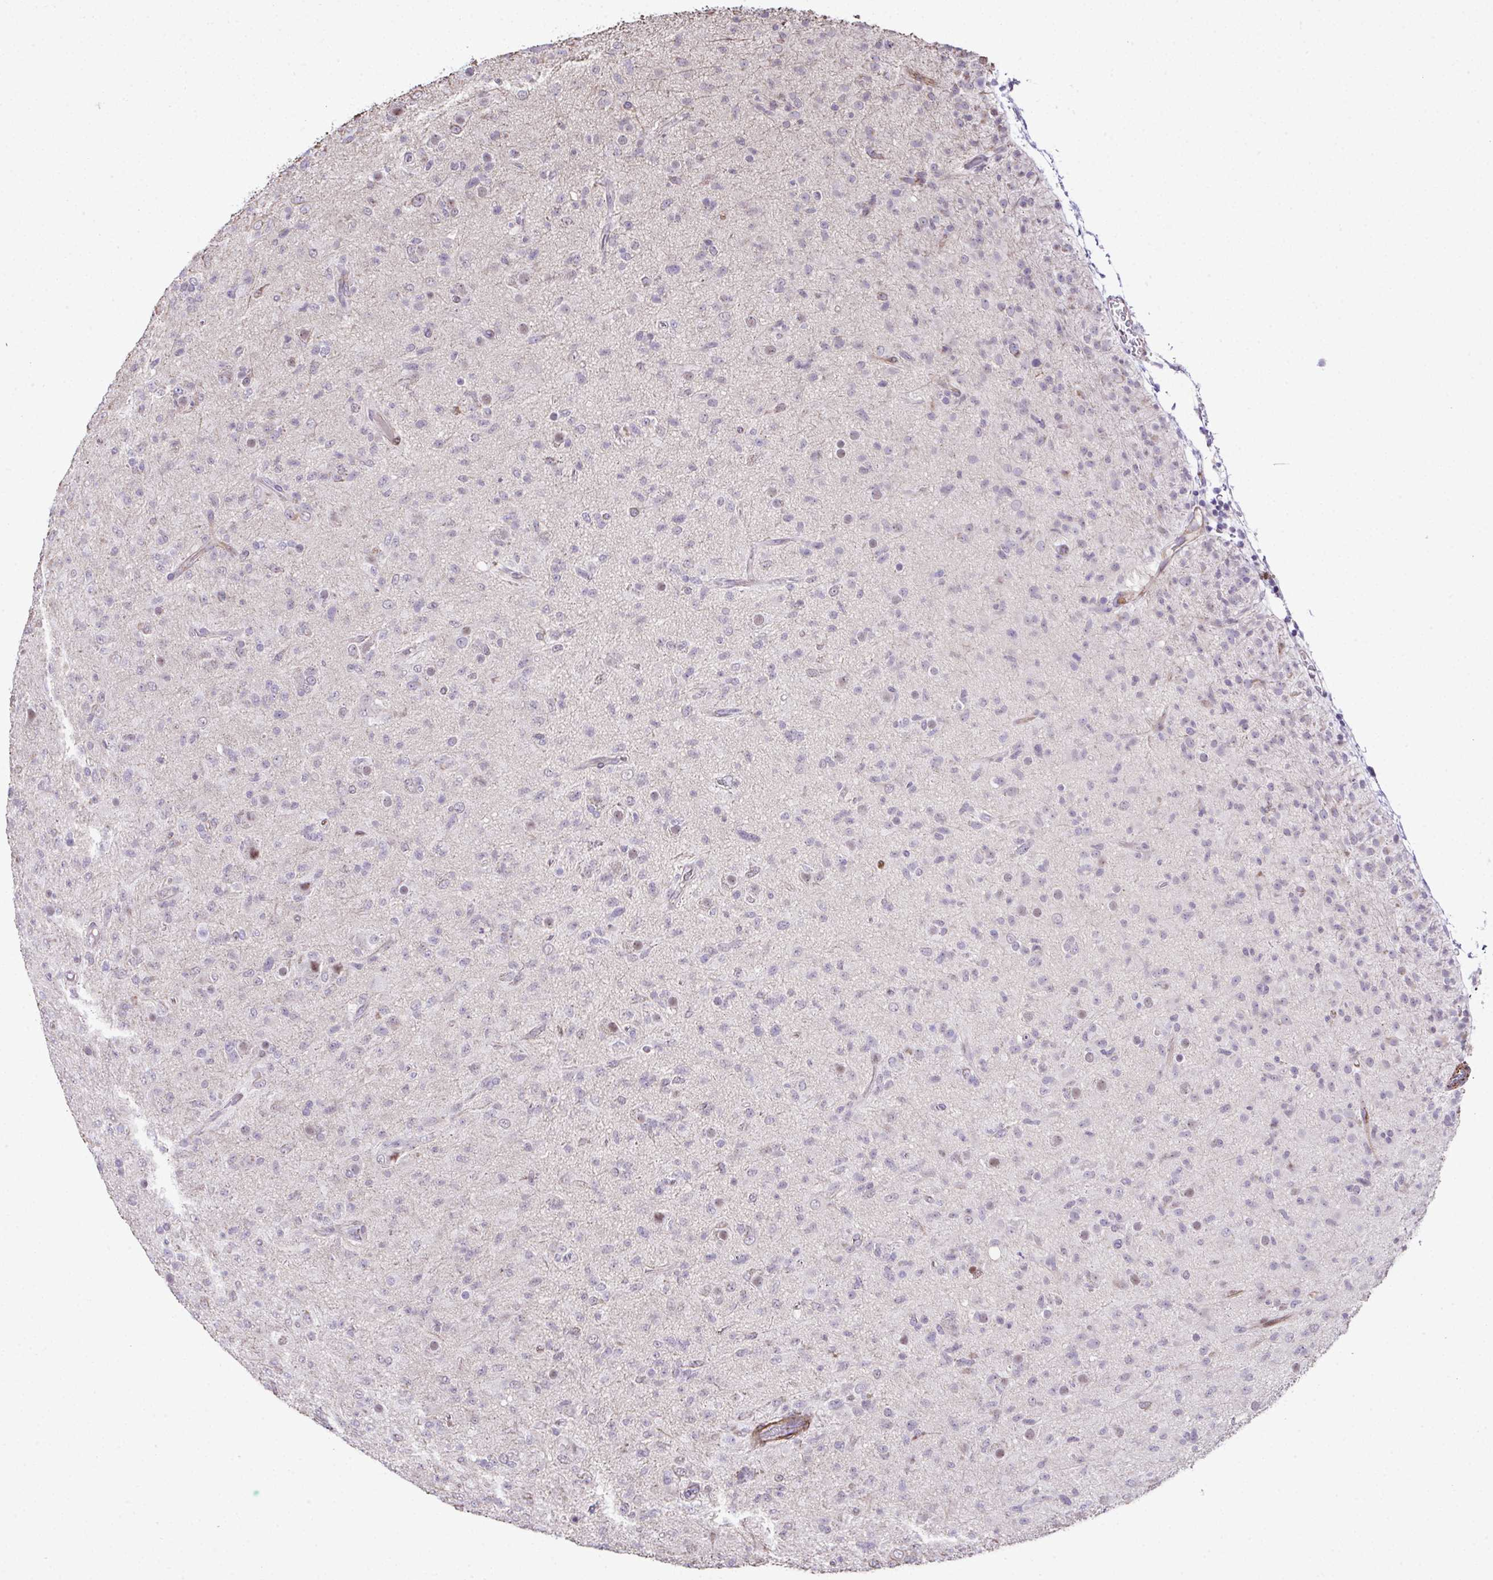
{"staining": {"intensity": "weak", "quantity": "<25%", "location": "nuclear"}, "tissue": "glioma", "cell_type": "Tumor cells", "image_type": "cancer", "snomed": [{"axis": "morphology", "description": "Glioma, malignant, Low grade"}, {"axis": "topography", "description": "Brain"}], "caption": "Photomicrograph shows no protein staining in tumor cells of malignant low-grade glioma tissue.", "gene": "FBXO34", "patient": {"sex": "male", "age": 65}}